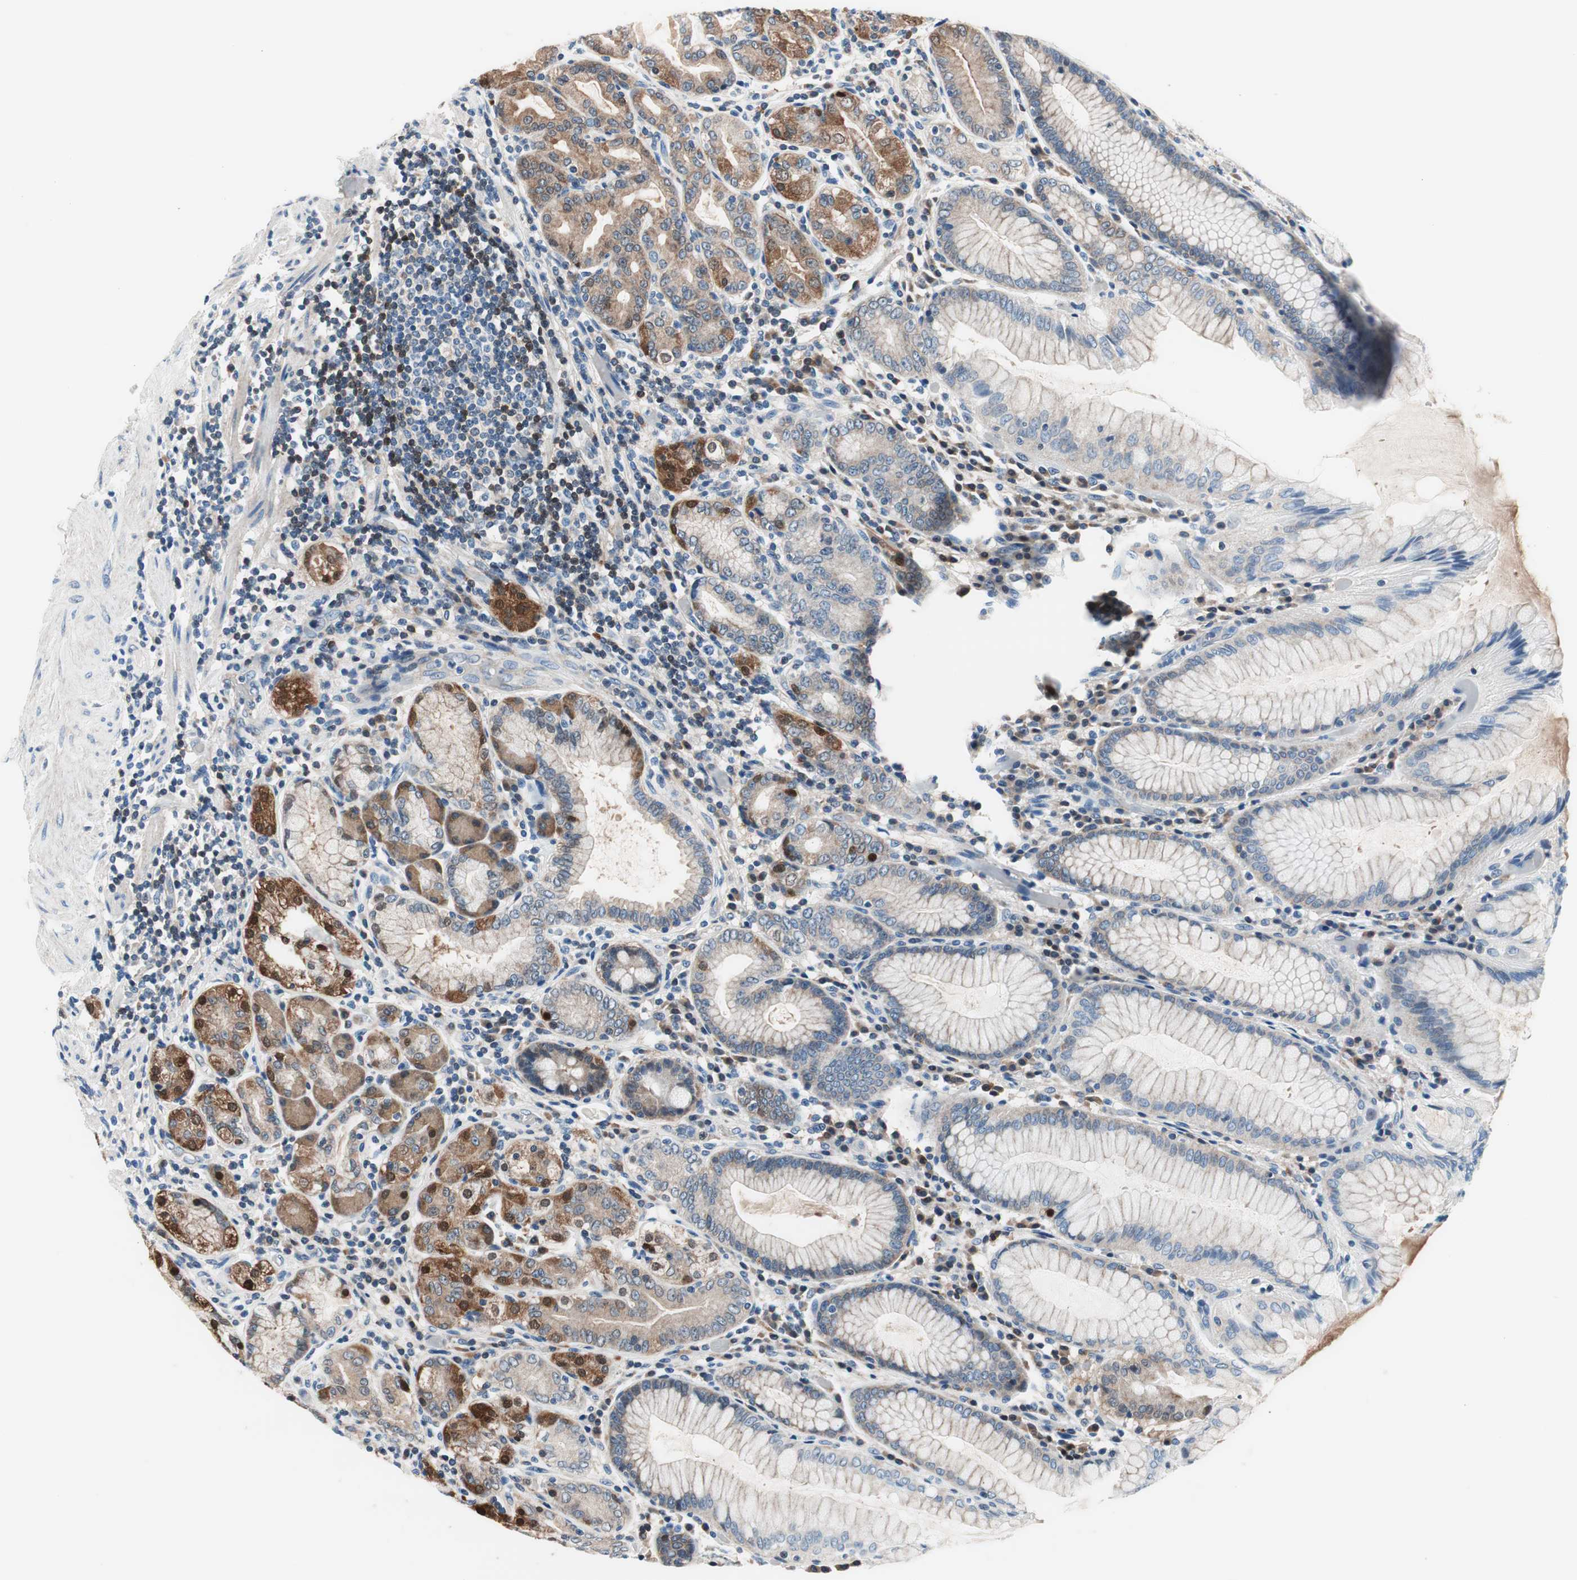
{"staining": {"intensity": "strong", "quantity": "<25%", "location": "cytoplasmic/membranous"}, "tissue": "stomach", "cell_type": "Glandular cells", "image_type": "normal", "snomed": [{"axis": "morphology", "description": "Normal tissue, NOS"}, {"axis": "topography", "description": "Stomach, lower"}], "caption": "Immunohistochemical staining of unremarkable human stomach exhibits <25% levels of strong cytoplasmic/membranous protein expression in about <25% of glandular cells.", "gene": "PRDX2", "patient": {"sex": "female", "age": 76}}